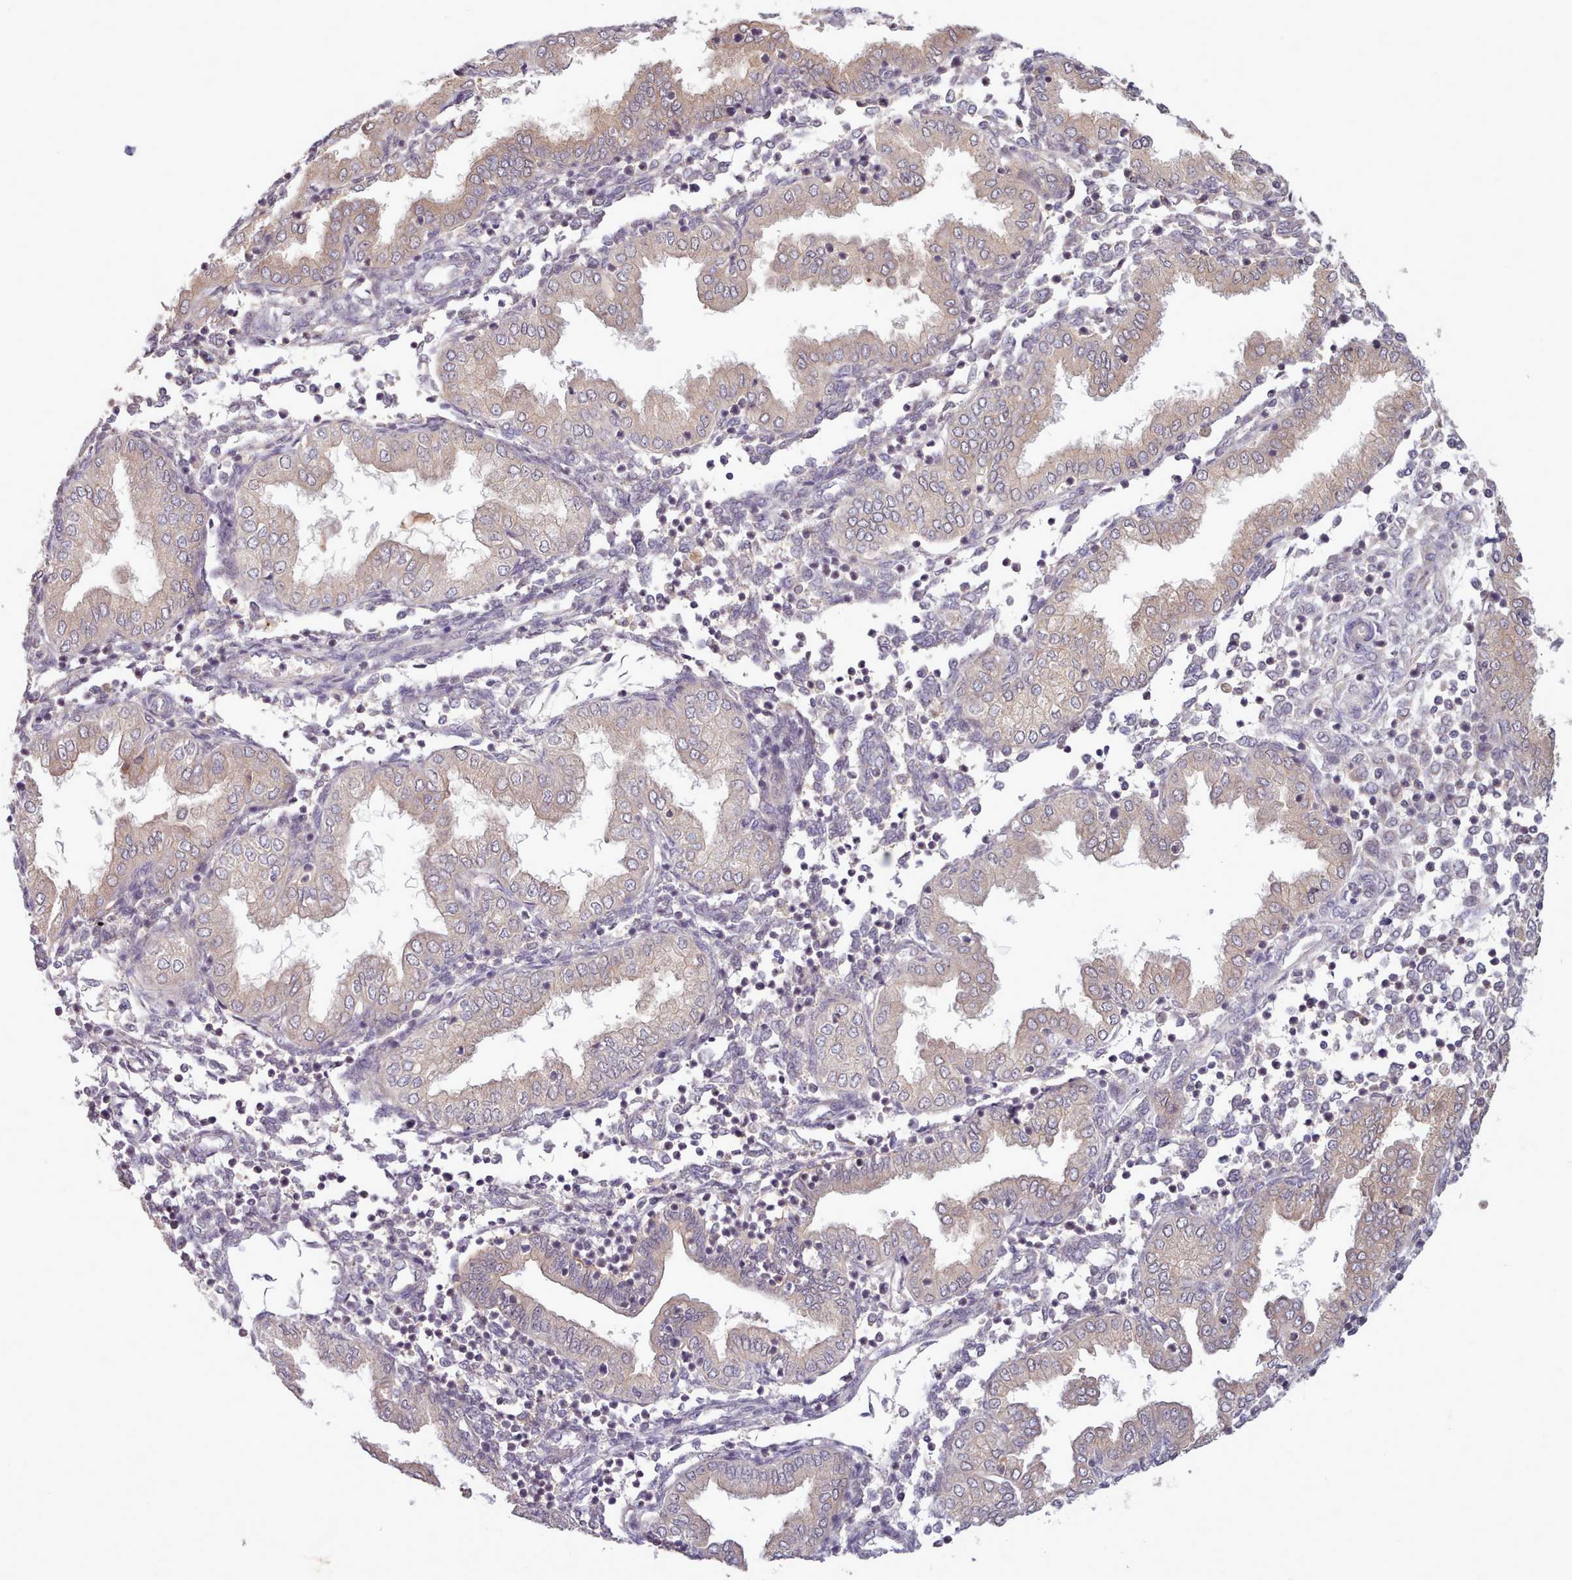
{"staining": {"intensity": "negative", "quantity": "none", "location": "none"}, "tissue": "endometrium", "cell_type": "Cells in endometrial stroma", "image_type": "normal", "snomed": [{"axis": "morphology", "description": "Normal tissue, NOS"}, {"axis": "topography", "description": "Endometrium"}], "caption": "Endometrium stained for a protein using immunohistochemistry (IHC) reveals no staining cells in endometrial stroma.", "gene": "NMRK1", "patient": {"sex": "female", "age": 53}}